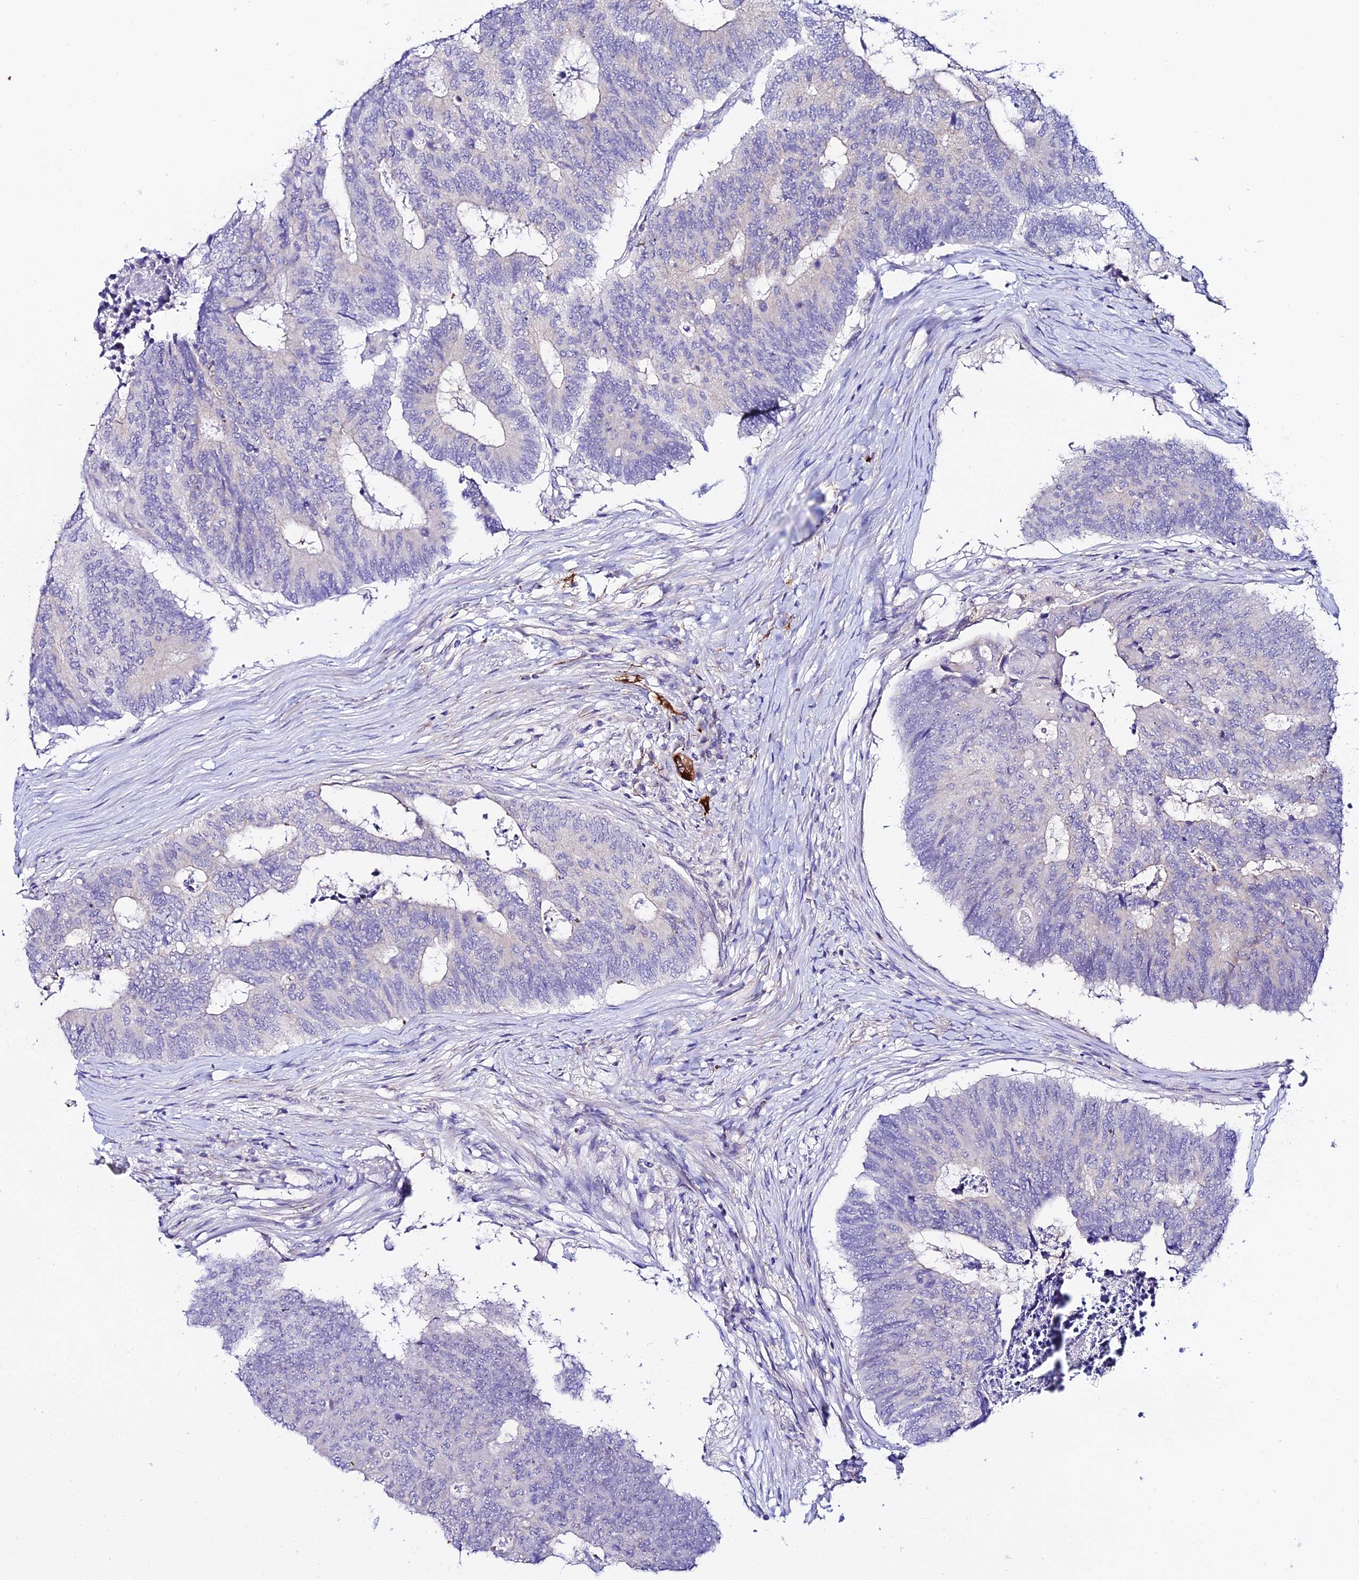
{"staining": {"intensity": "negative", "quantity": "none", "location": "none"}, "tissue": "colorectal cancer", "cell_type": "Tumor cells", "image_type": "cancer", "snomed": [{"axis": "morphology", "description": "Adenocarcinoma, NOS"}, {"axis": "topography", "description": "Colon"}], "caption": "High power microscopy histopathology image of an immunohistochemistry histopathology image of colorectal cancer, revealing no significant staining in tumor cells.", "gene": "ATG16L2", "patient": {"sex": "female", "age": 67}}